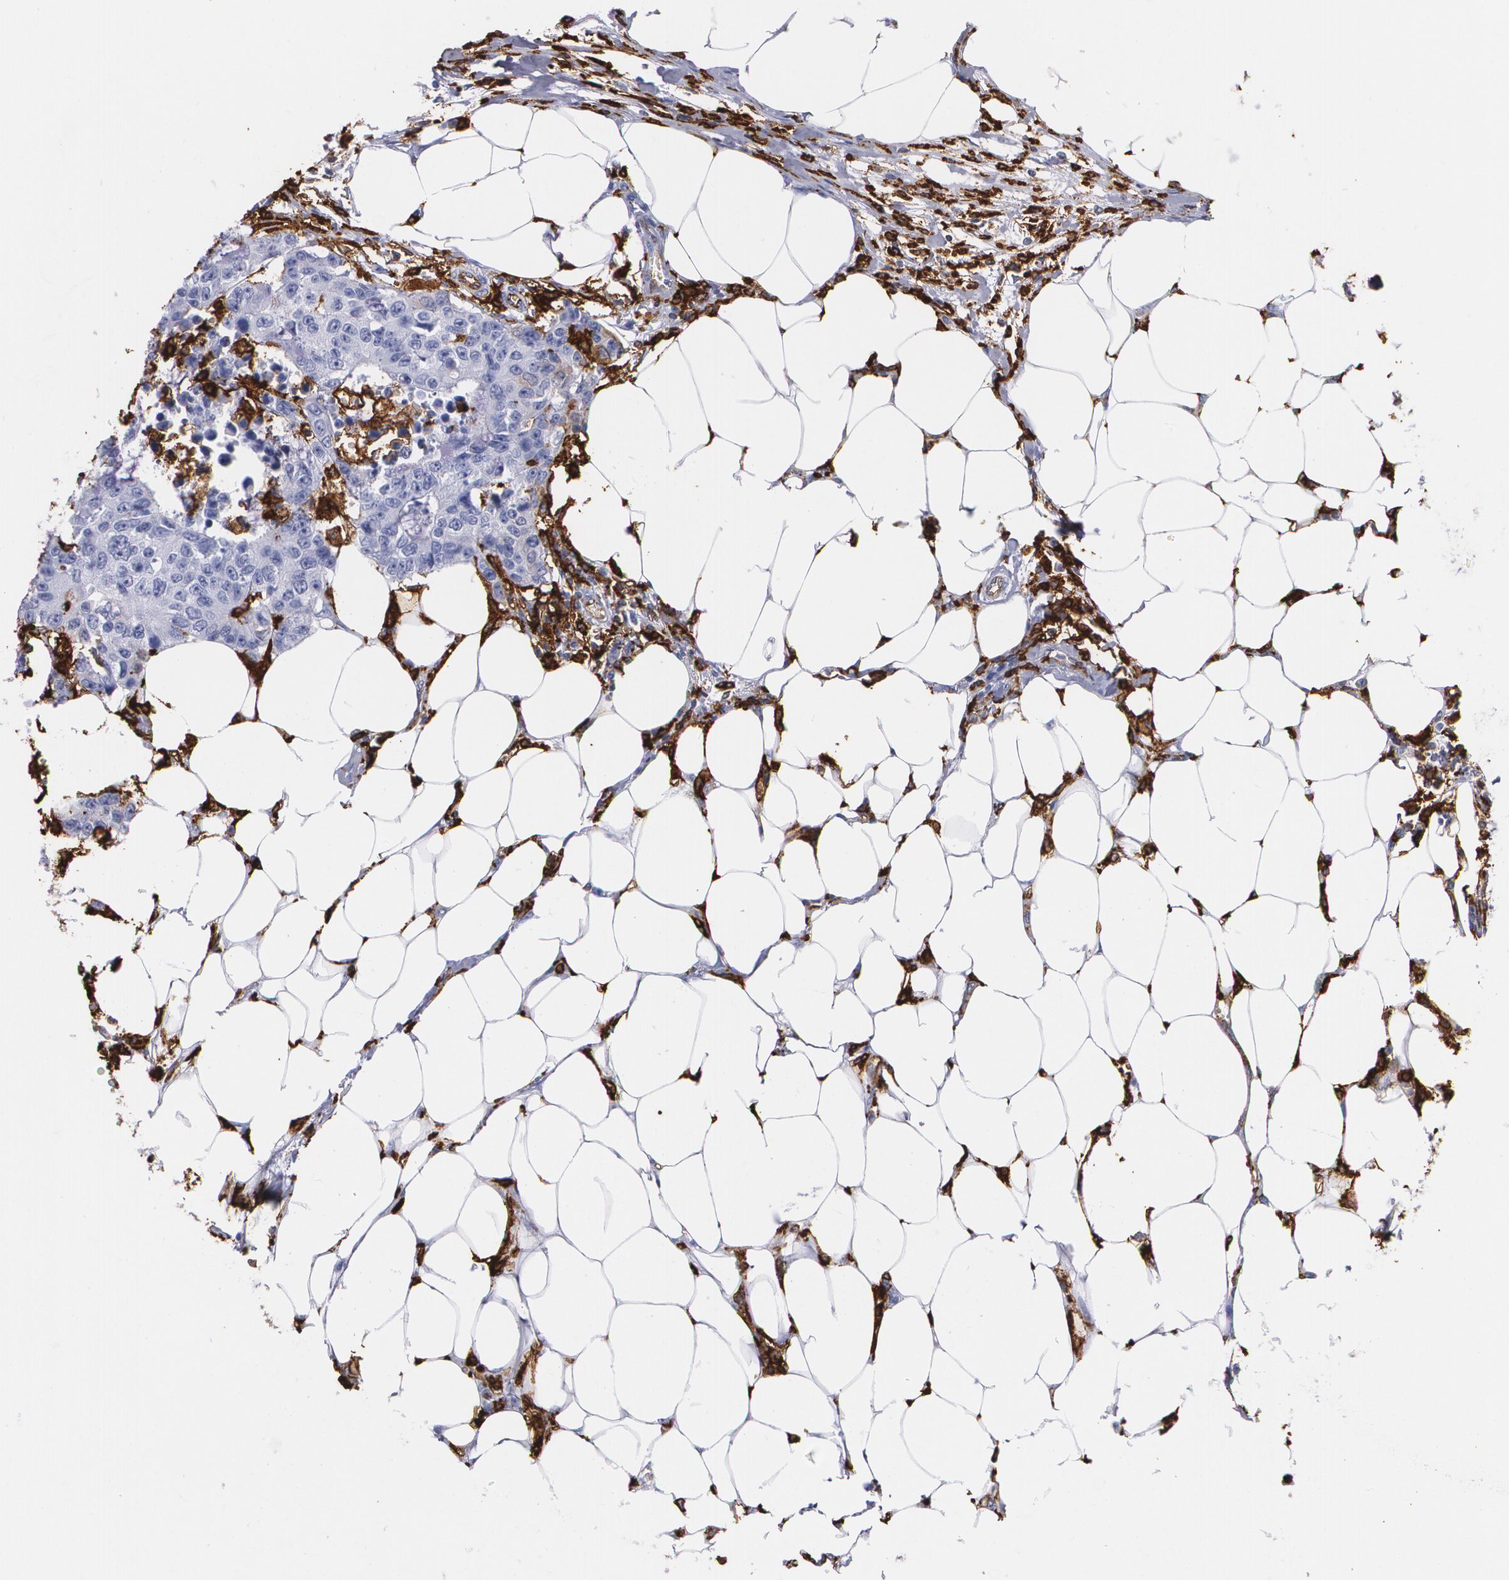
{"staining": {"intensity": "negative", "quantity": "none", "location": "none"}, "tissue": "colorectal cancer", "cell_type": "Tumor cells", "image_type": "cancer", "snomed": [{"axis": "morphology", "description": "Adenocarcinoma, NOS"}, {"axis": "topography", "description": "Colon"}], "caption": "The IHC image has no significant staining in tumor cells of adenocarcinoma (colorectal) tissue.", "gene": "HLA-DRA", "patient": {"sex": "female", "age": 86}}